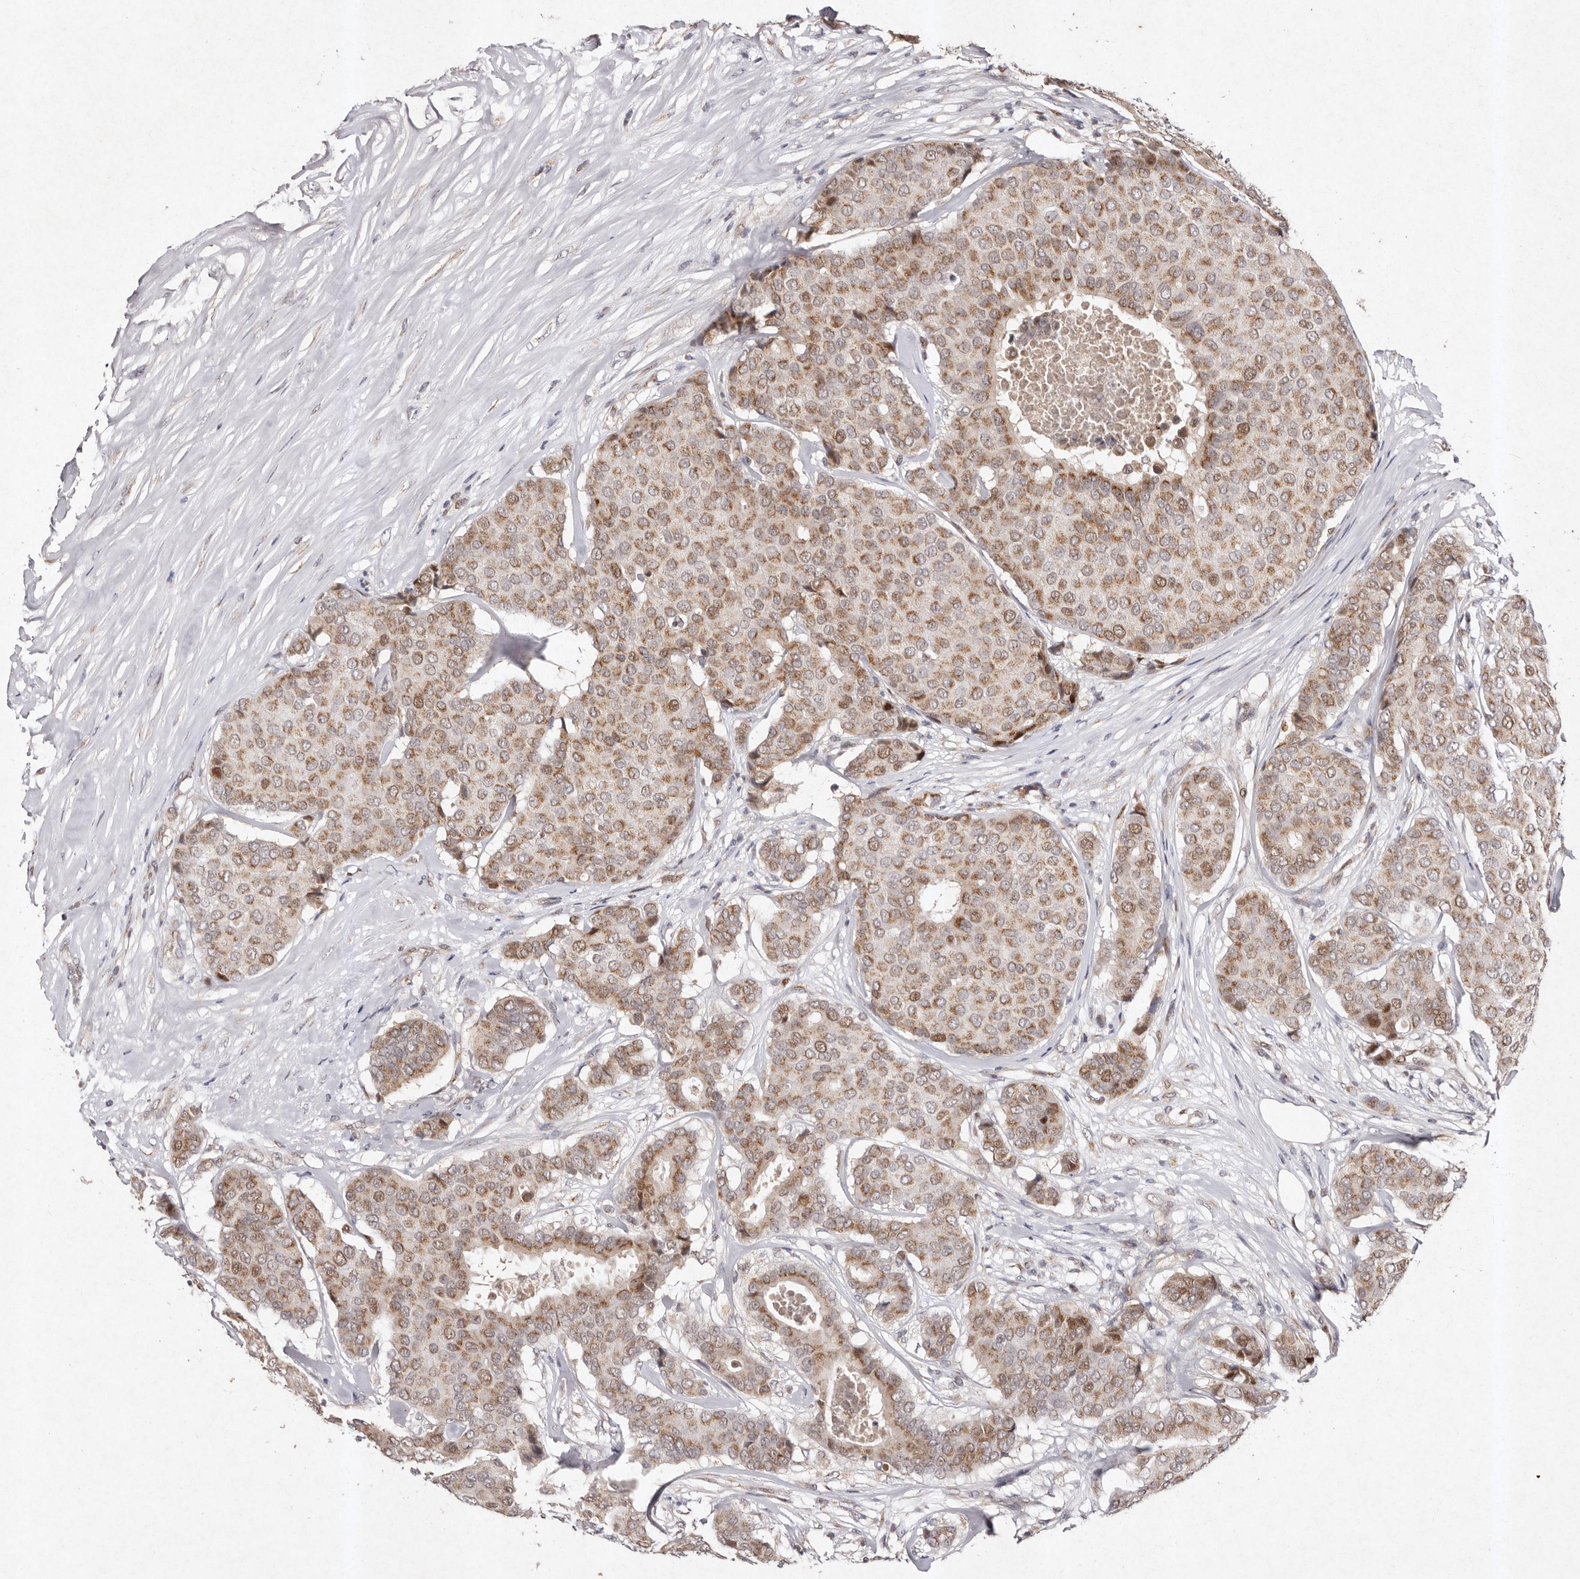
{"staining": {"intensity": "moderate", "quantity": ">75%", "location": "cytoplasmic/membranous"}, "tissue": "breast cancer", "cell_type": "Tumor cells", "image_type": "cancer", "snomed": [{"axis": "morphology", "description": "Duct carcinoma"}, {"axis": "topography", "description": "Breast"}], "caption": "The image shows a brown stain indicating the presence of a protein in the cytoplasmic/membranous of tumor cells in breast cancer (infiltrating ductal carcinoma).", "gene": "KLF7", "patient": {"sex": "female", "age": 75}}